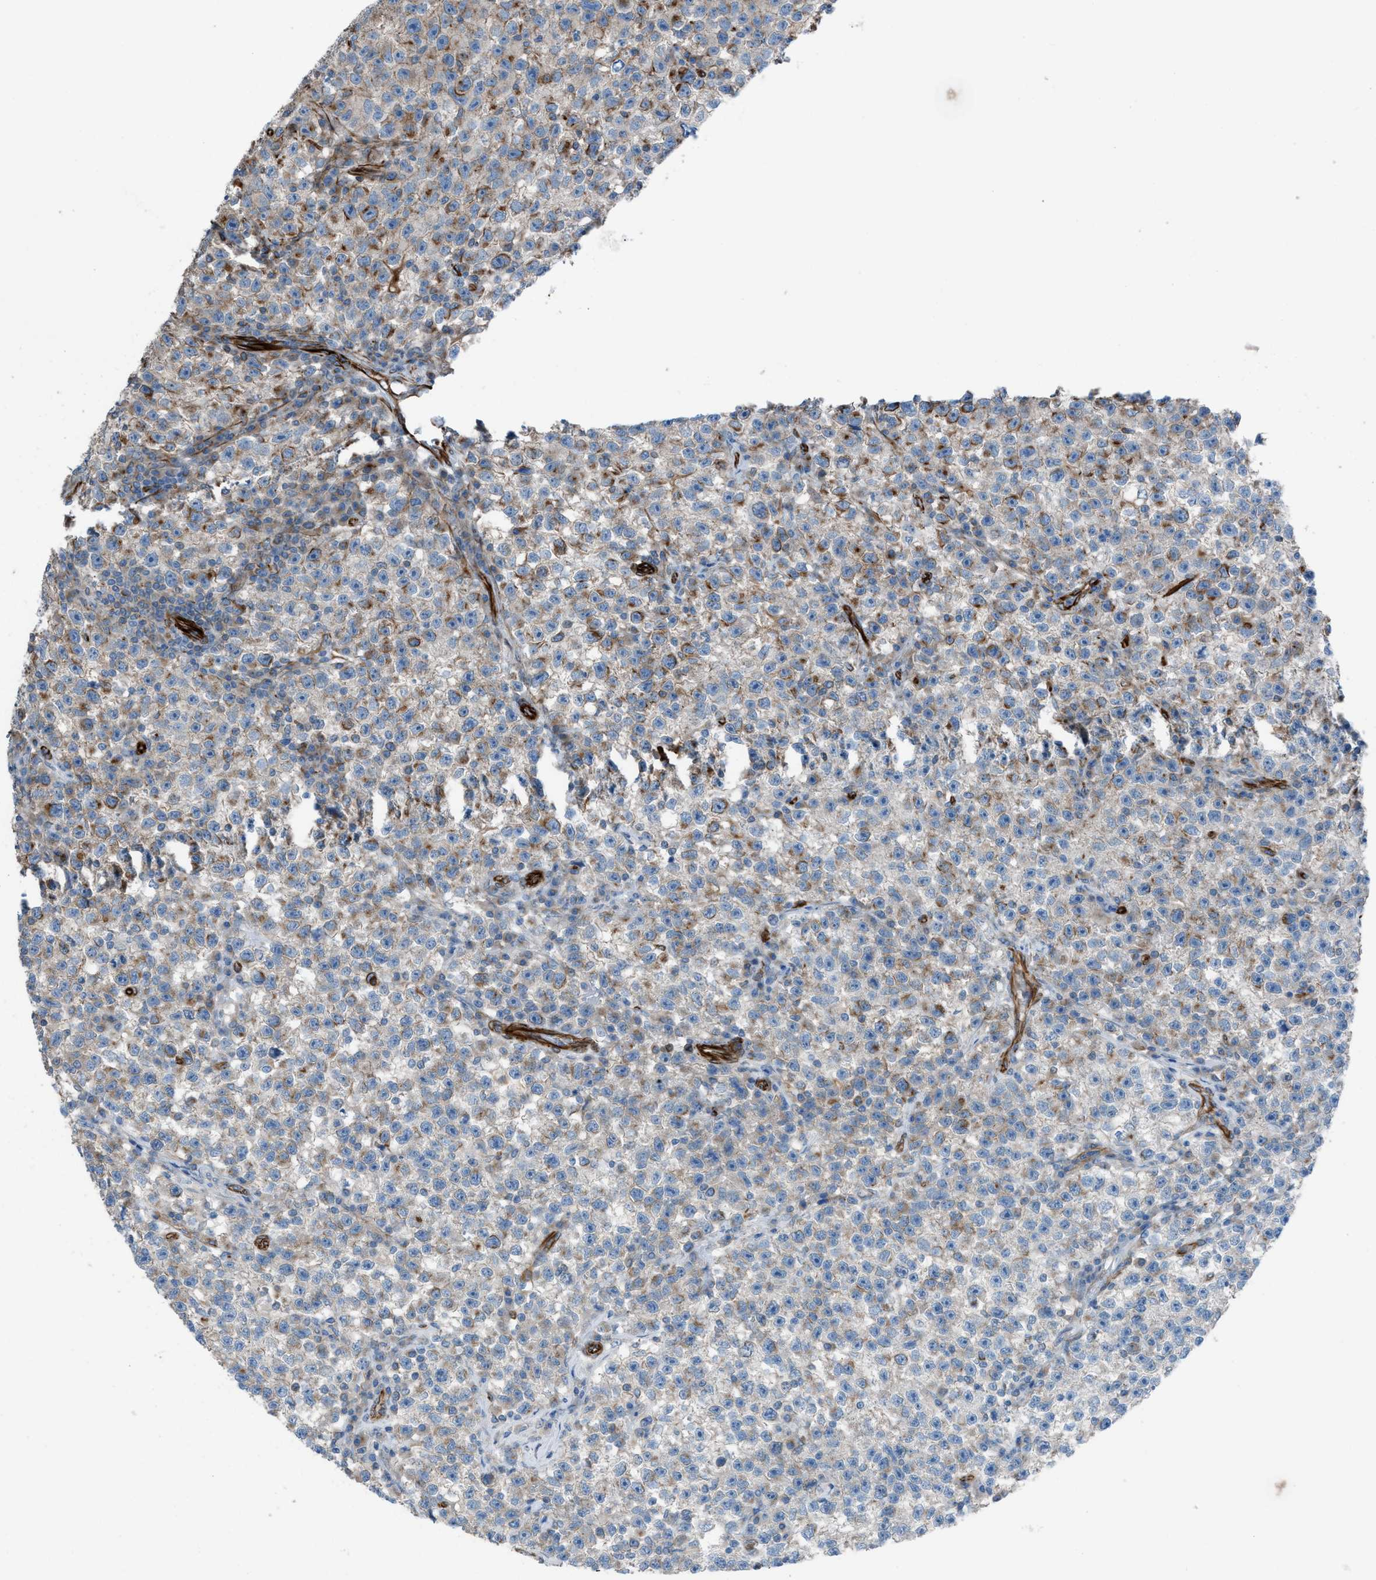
{"staining": {"intensity": "moderate", "quantity": "<25%", "location": "cytoplasmic/membranous"}, "tissue": "testis cancer", "cell_type": "Tumor cells", "image_type": "cancer", "snomed": [{"axis": "morphology", "description": "Seminoma, NOS"}, {"axis": "topography", "description": "Testis"}], "caption": "Immunohistochemical staining of human seminoma (testis) reveals moderate cytoplasmic/membranous protein positivity in approximately <25% of tumor cells. The staining was performed using DAB, with brown indicating positive protein expression. Nuclei are stained blue with hematoxylin.", "gene": "CABP7", "patient": {"sex": "male", "age": 22}}